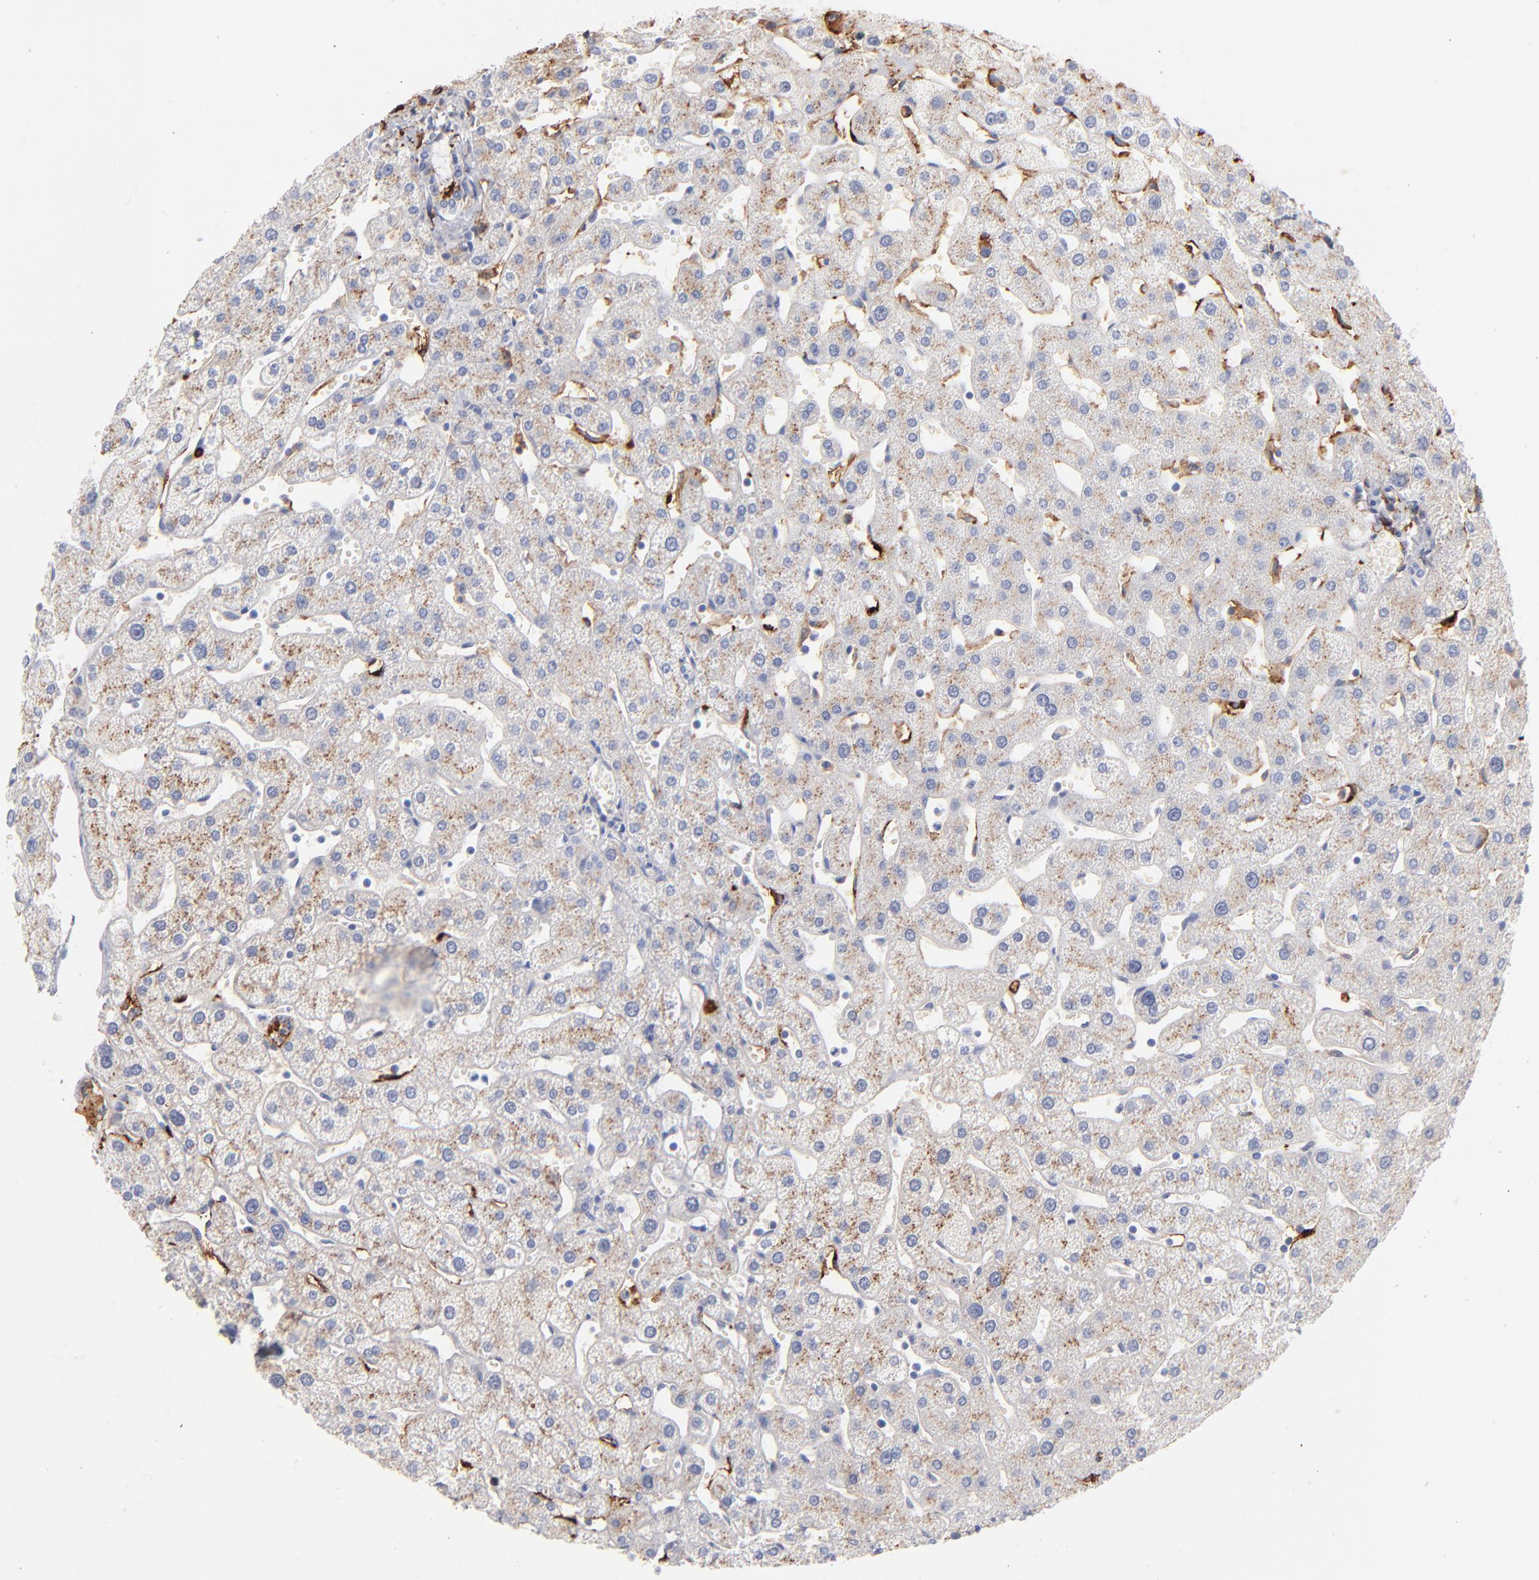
{"staining": {"intensity": "negative", "quantity": "none", "location": "none"}, "tissue": "liver", "cell_type": "Cholangiocytes", "image_type": "normal", "snomed": [{"axis": "morphology", "description": "Normal tissue, NOS"}, {"axis": "topography", "description": "Liver"}], "caption": "High magnification brightfield microscopy of normal liver stained with DAB (brown) and counterstained with hematoxylin (blue): cholangiocytes show no significant expression.", "gene": "APOH", "patient": {"sex": "male", "age": 67}}